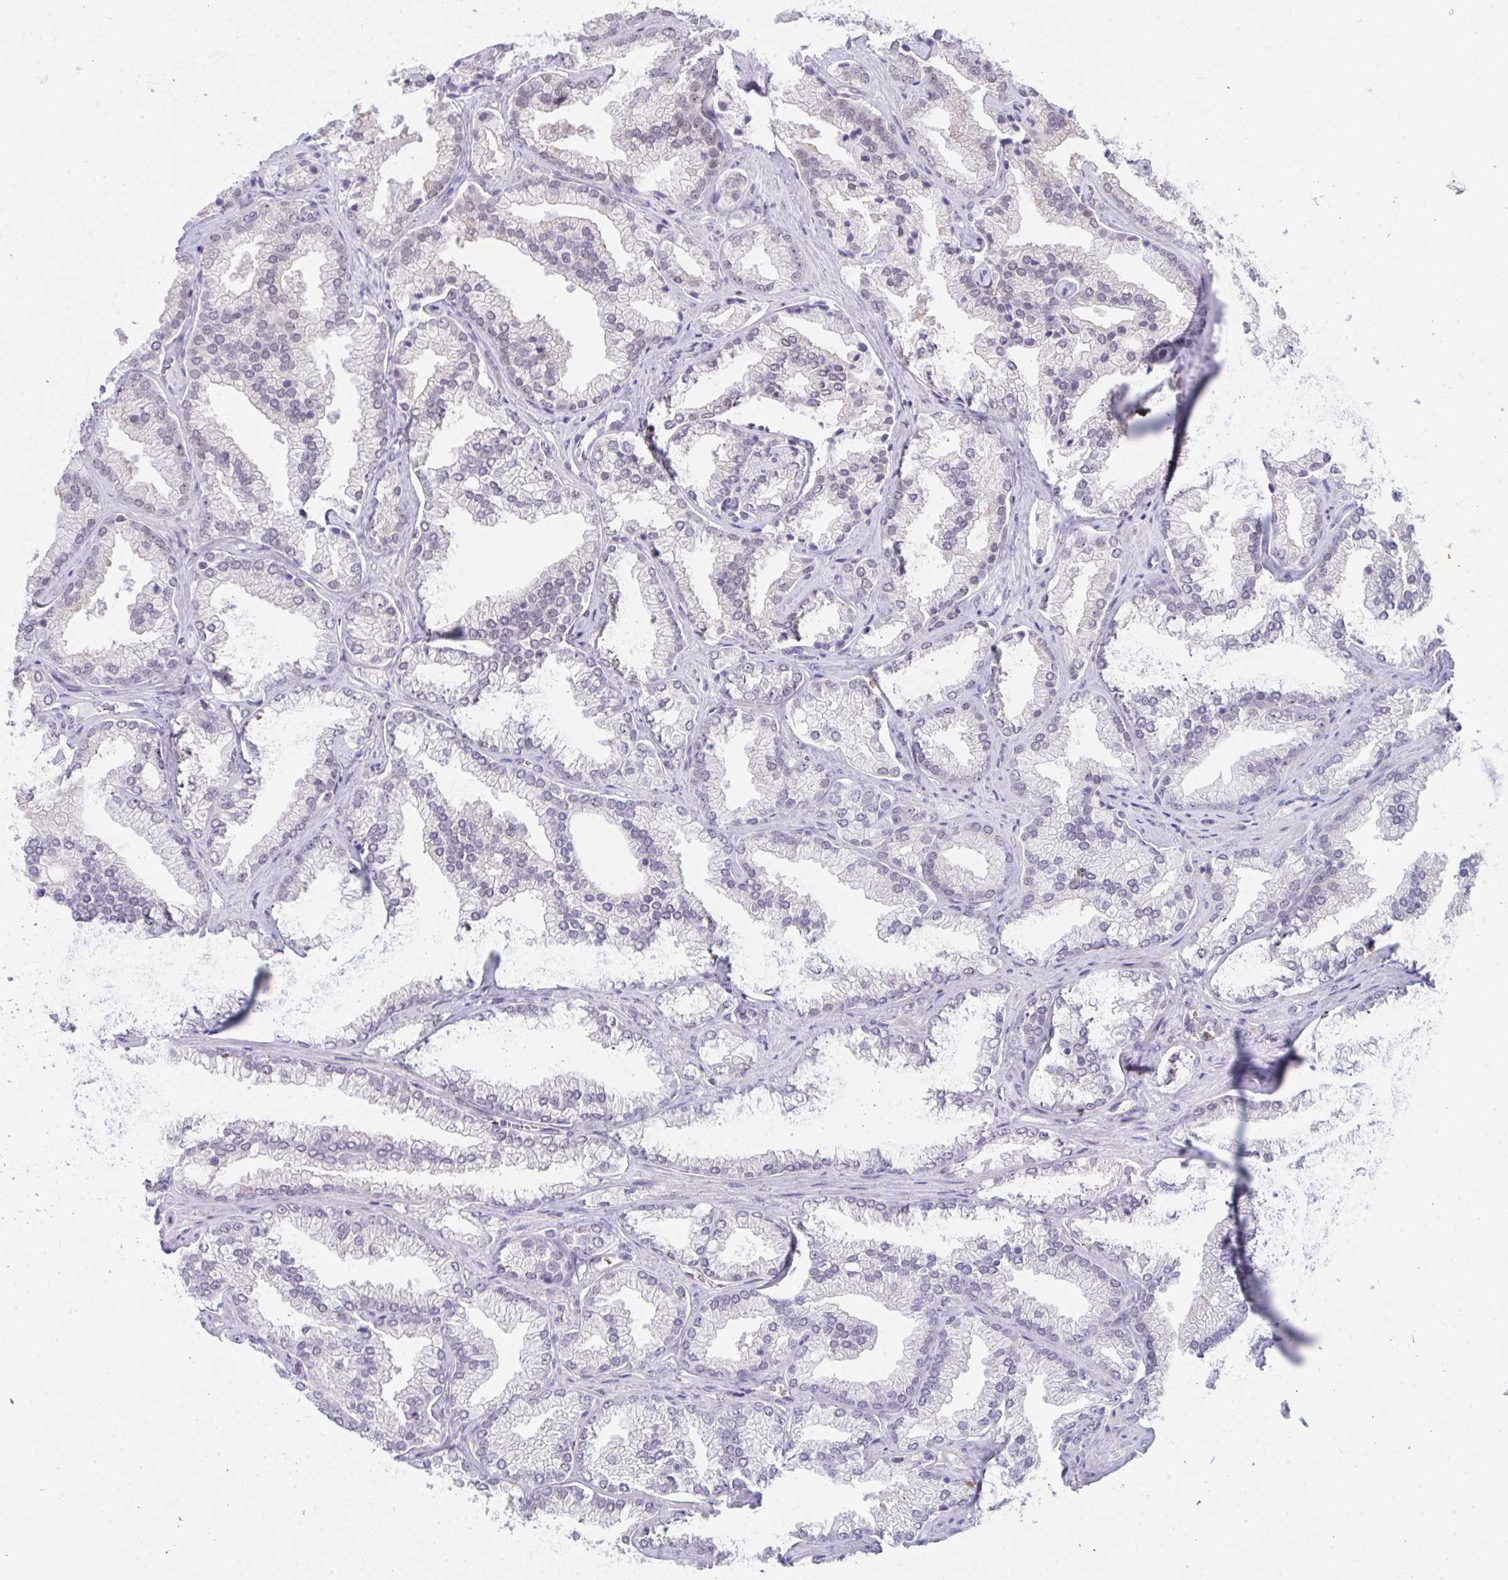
{"staining": {"intensity": "negative", "quantity": "none", "location": "none"}, "tissue": "prostate cancer", "cell_type": "Tumor cells", "image_type": "cancer", "snomed": [{"axis": "morphology", "description": "Adenocarcinoma, High grade"}, {"axis": "topography", "description": "Prostate"}], "caption": "A high-resolution photomicrograph shows IHC staining of prostate high-grade adenocarcinoma, which demonstrates no significant expression in tumor cells.", "gene": "CDK13", "patient": {"sex": "male", "age": 68}}